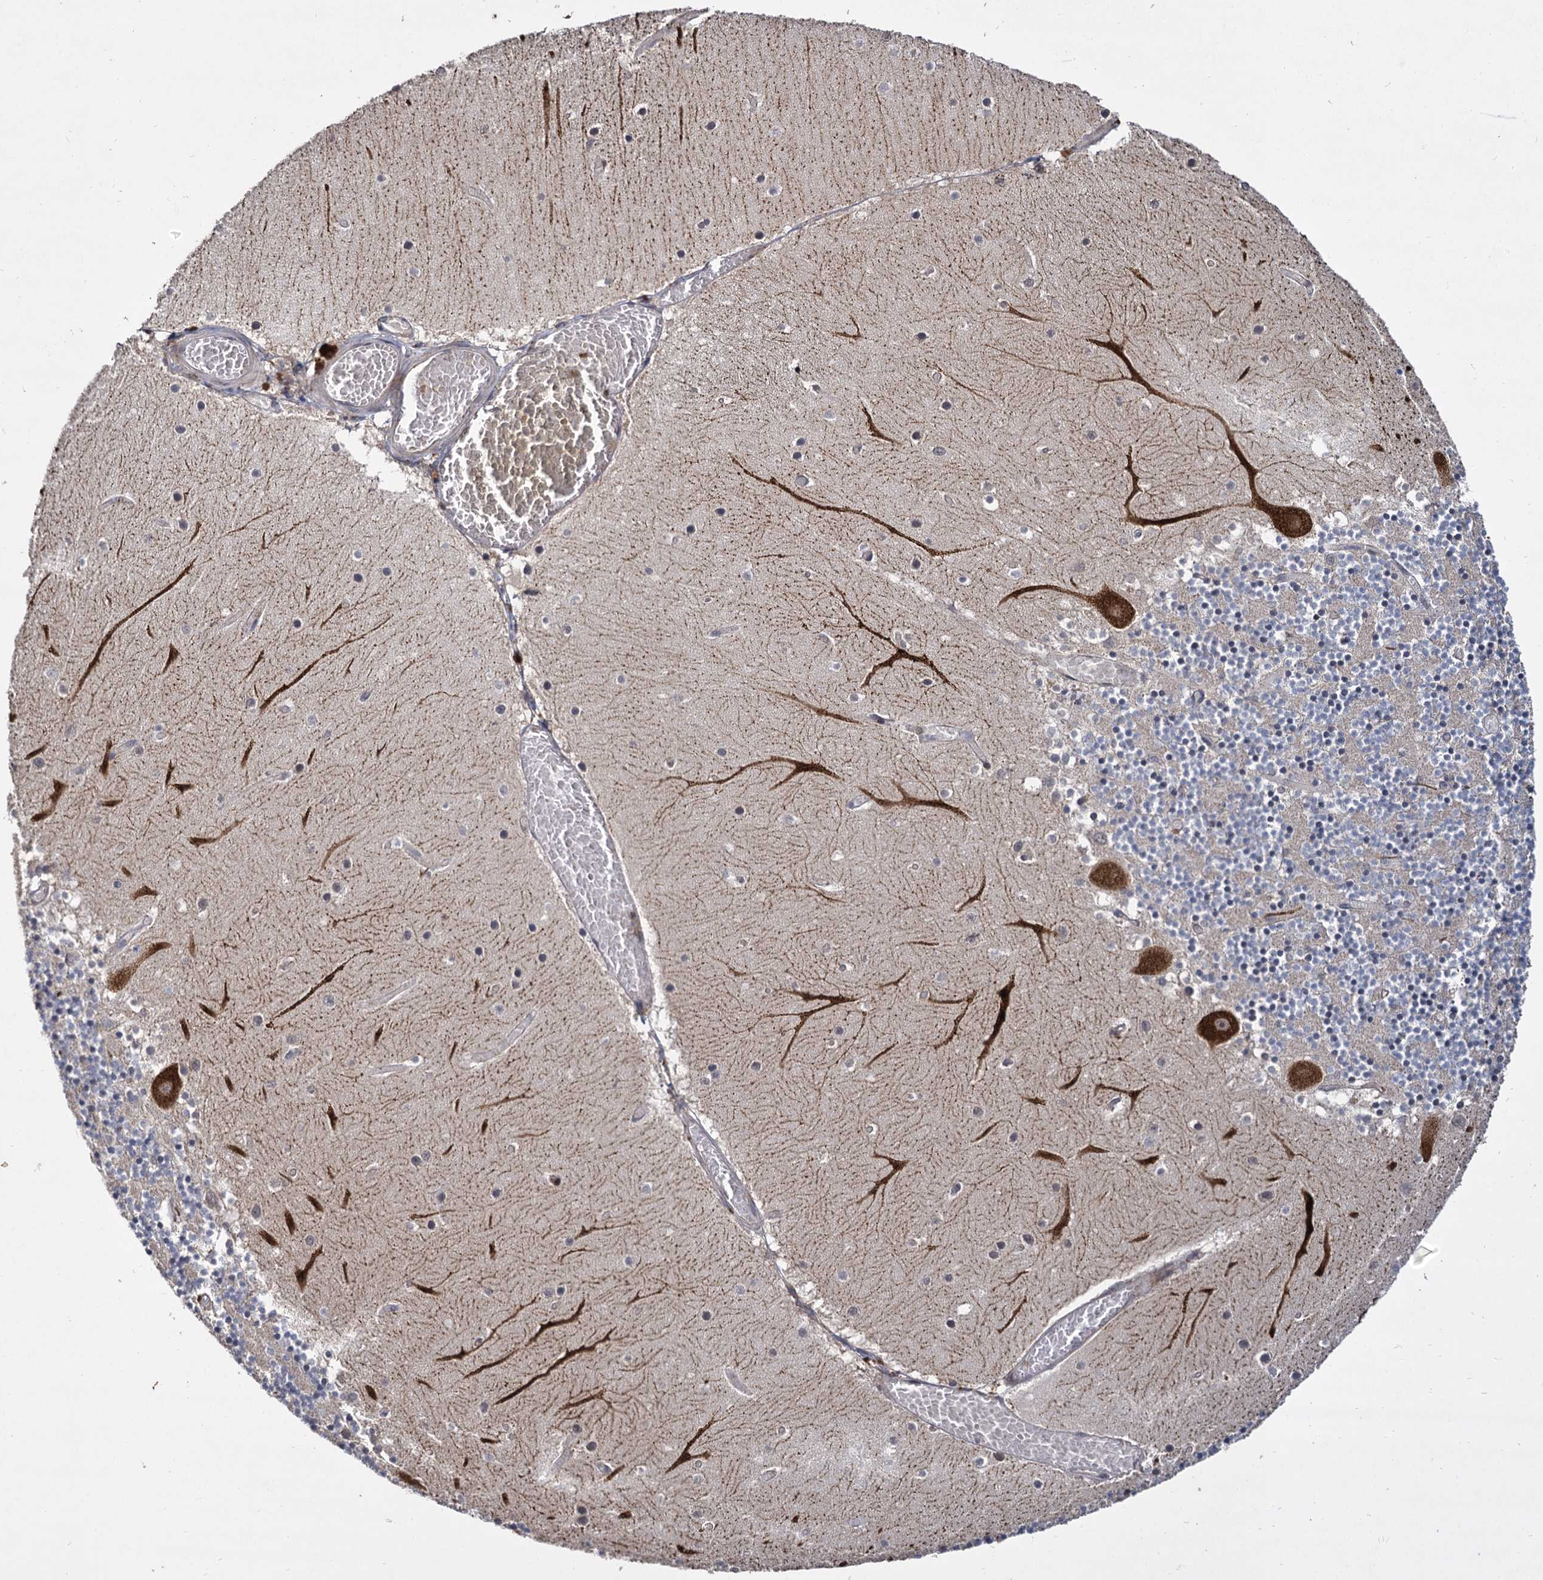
{"staining": {"intensity": "weak", "quantity": "<25%", "location": "cytoplasmic/membranous"}, "tissue": "cerebellum", "cell_type": "Cells in granular layer", "image_type": "normal", "snomed": [{"axis": "morphology", "description": "Normal tissue, NOS"}, {"axis": "topography", "description": "Cerebellum"}], "caption": "DAB (3,3'-diaminobenzidine) immunohistochemical staining of unremarkable human cerebellum demonstrates no significant staining in cells in granular layer. (Stains: DAB IHC with hematoxylin counter stain, Microscopy: brightfield microscopy at high magnification).", "gene": "INPPL1", "patient": {"sex": "female", "age": 28}}